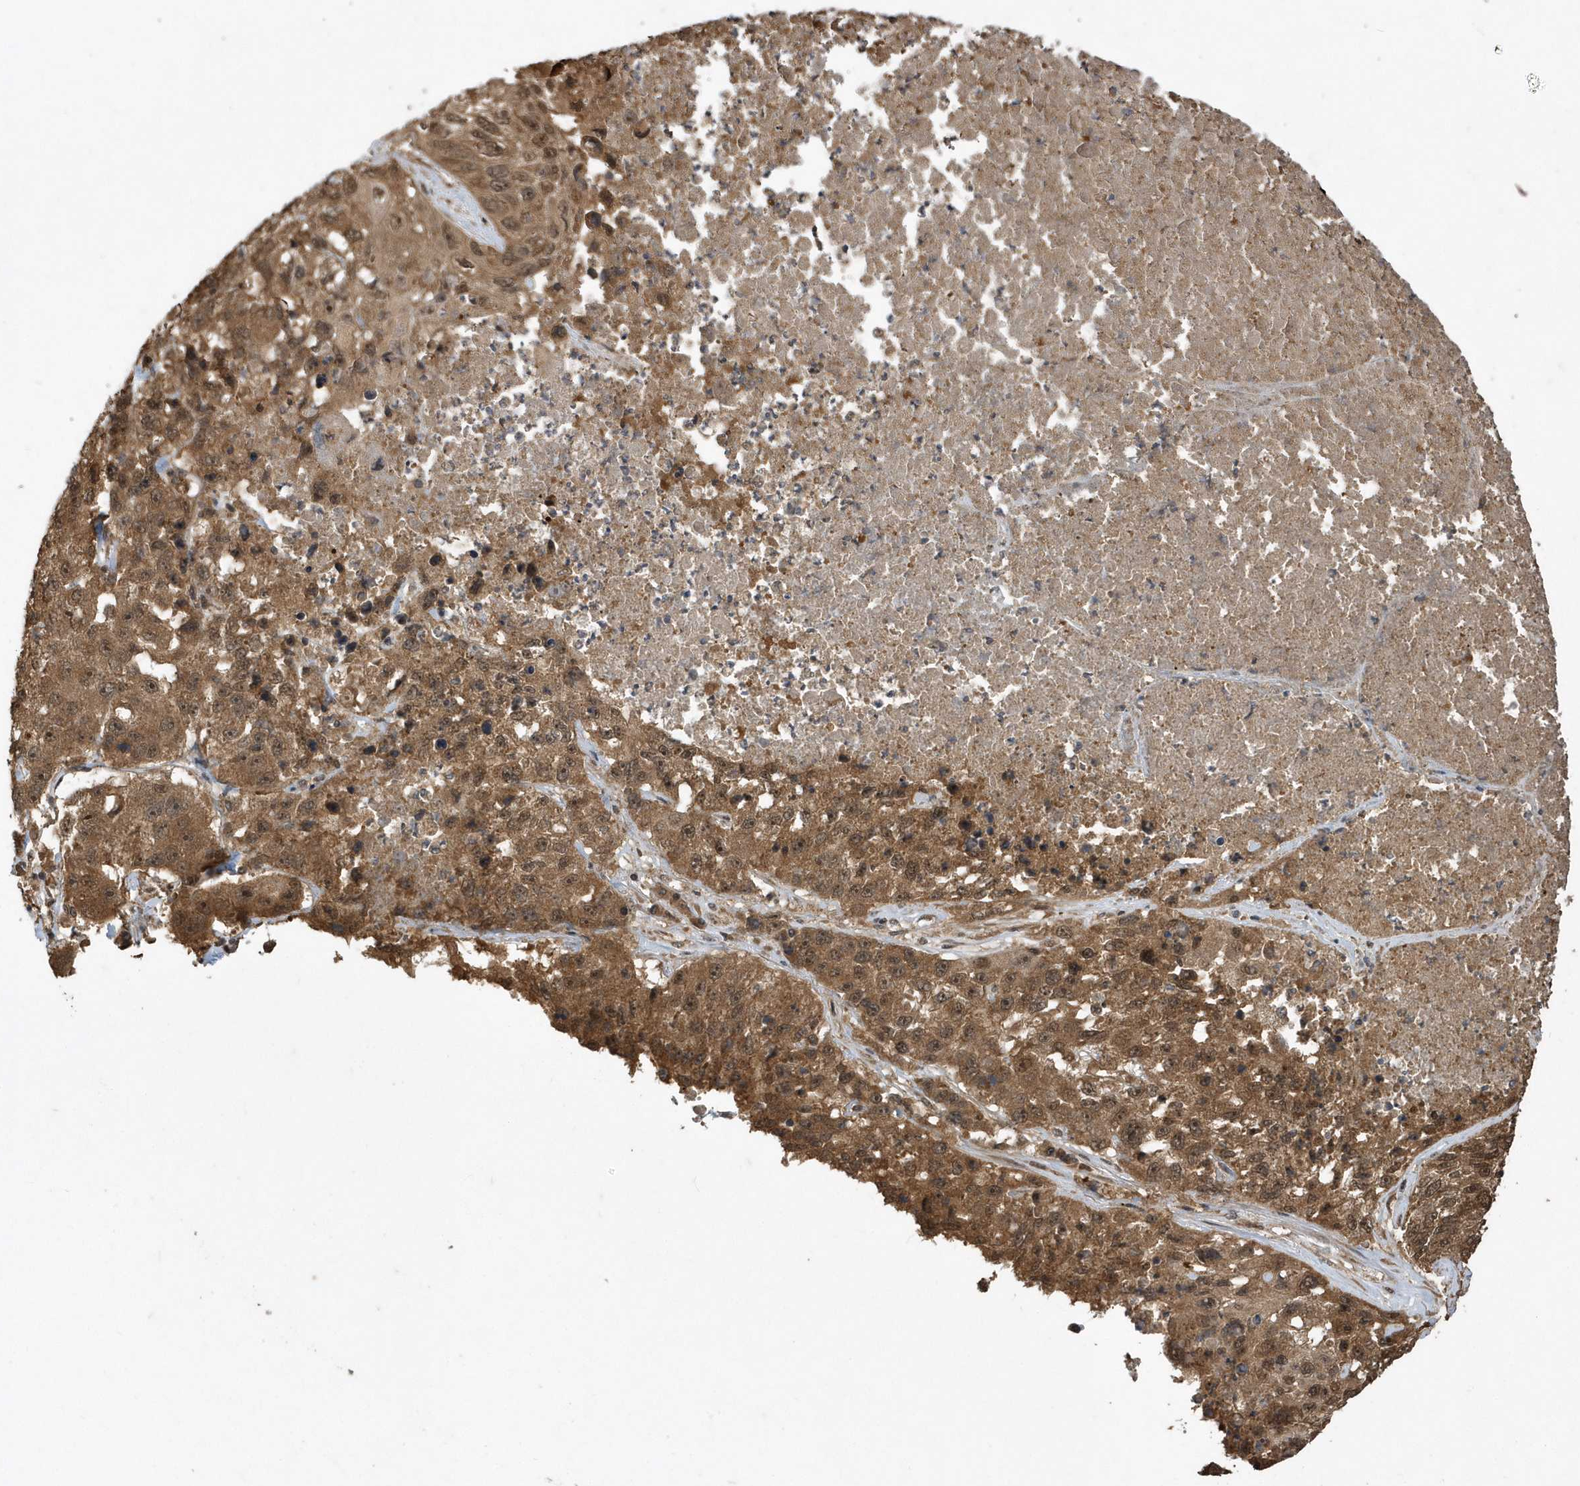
{"staining": {"intensity": "moderate", "quantity": ">75%", "location": "cytoplasmic/membranous"}, "tissue": "lung cancer", "cell_type": "Tumor cells", "image_type": "cancer", "snomed": [{"axis": "morphology", "description": "Squamous cell carcinoma, NOS"}, {"axis": "topography", "description": "Lung"}], "caption": "Immunohistochemistry (IHC) (DAB) staining of lung cancer reveals moderate cytoplasmic/membranous protein expression in about >75% of tumor cells.", "gene": "WASHC5", "patient": {"sex": "male", "age": 61}}